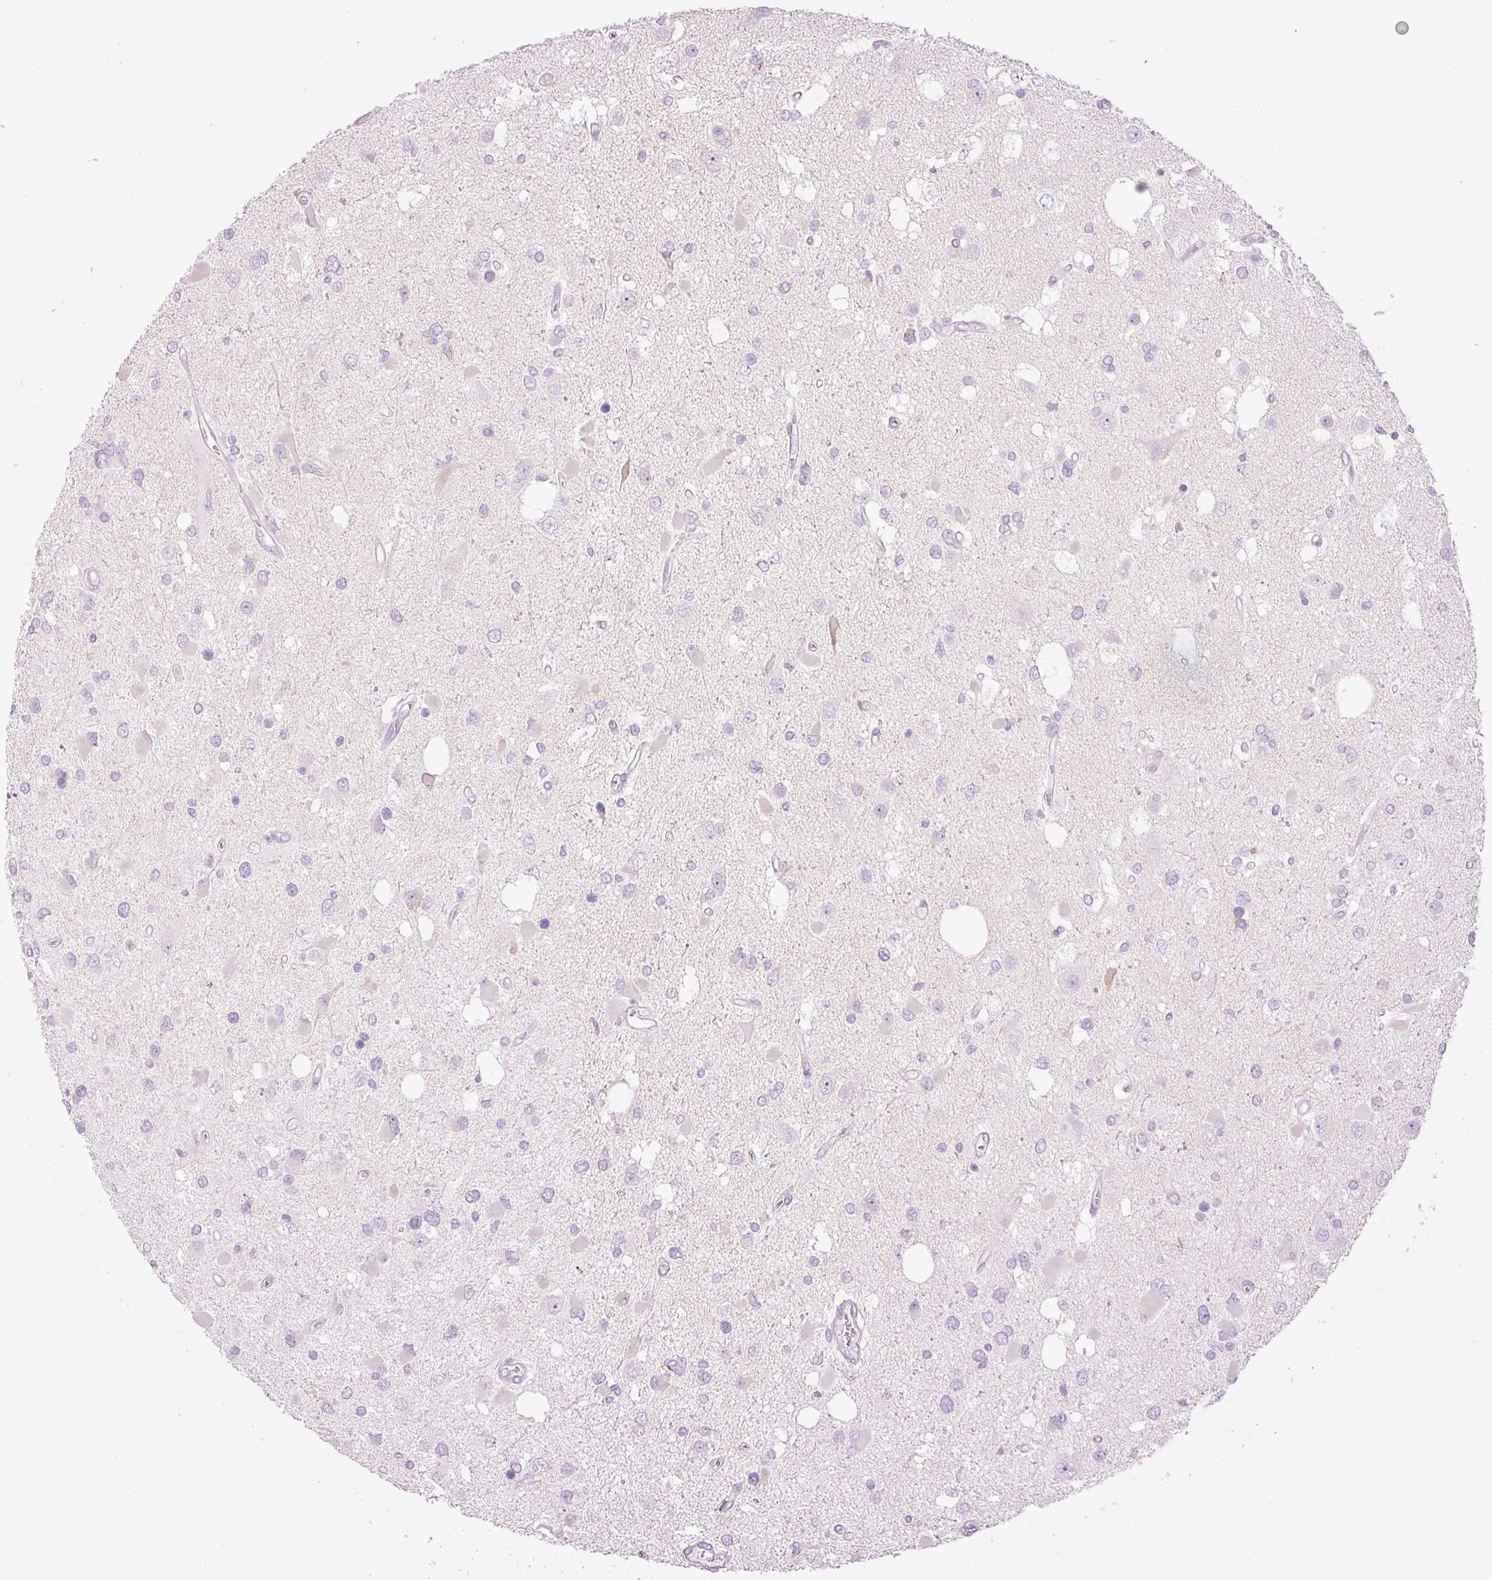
{"staining": {"intensity": "negative", "quantity": "none", "location": "none"}, "tissue": "glioma", "cell_type": "Tumor cells", "image_type": "cancer", "snomed": [{"axis": "morphology", "description": "Glioma, malignant, High grade"}, {"axis": "topography", "description": "Brain"}], "caption": "The immunohistochemistry histopathology image has no significant staining in tumor cells of high-grade glioma (malignant) tissue. The staining was performed using DAB (3,3'-diaminobenzidine) to visualize the protein expression in brown, while the nuclei were stained in blue with hematoxylin (Magnification: 20x).", "gene": "CARD16", "patient": {"sex": "male", "age": 53}}